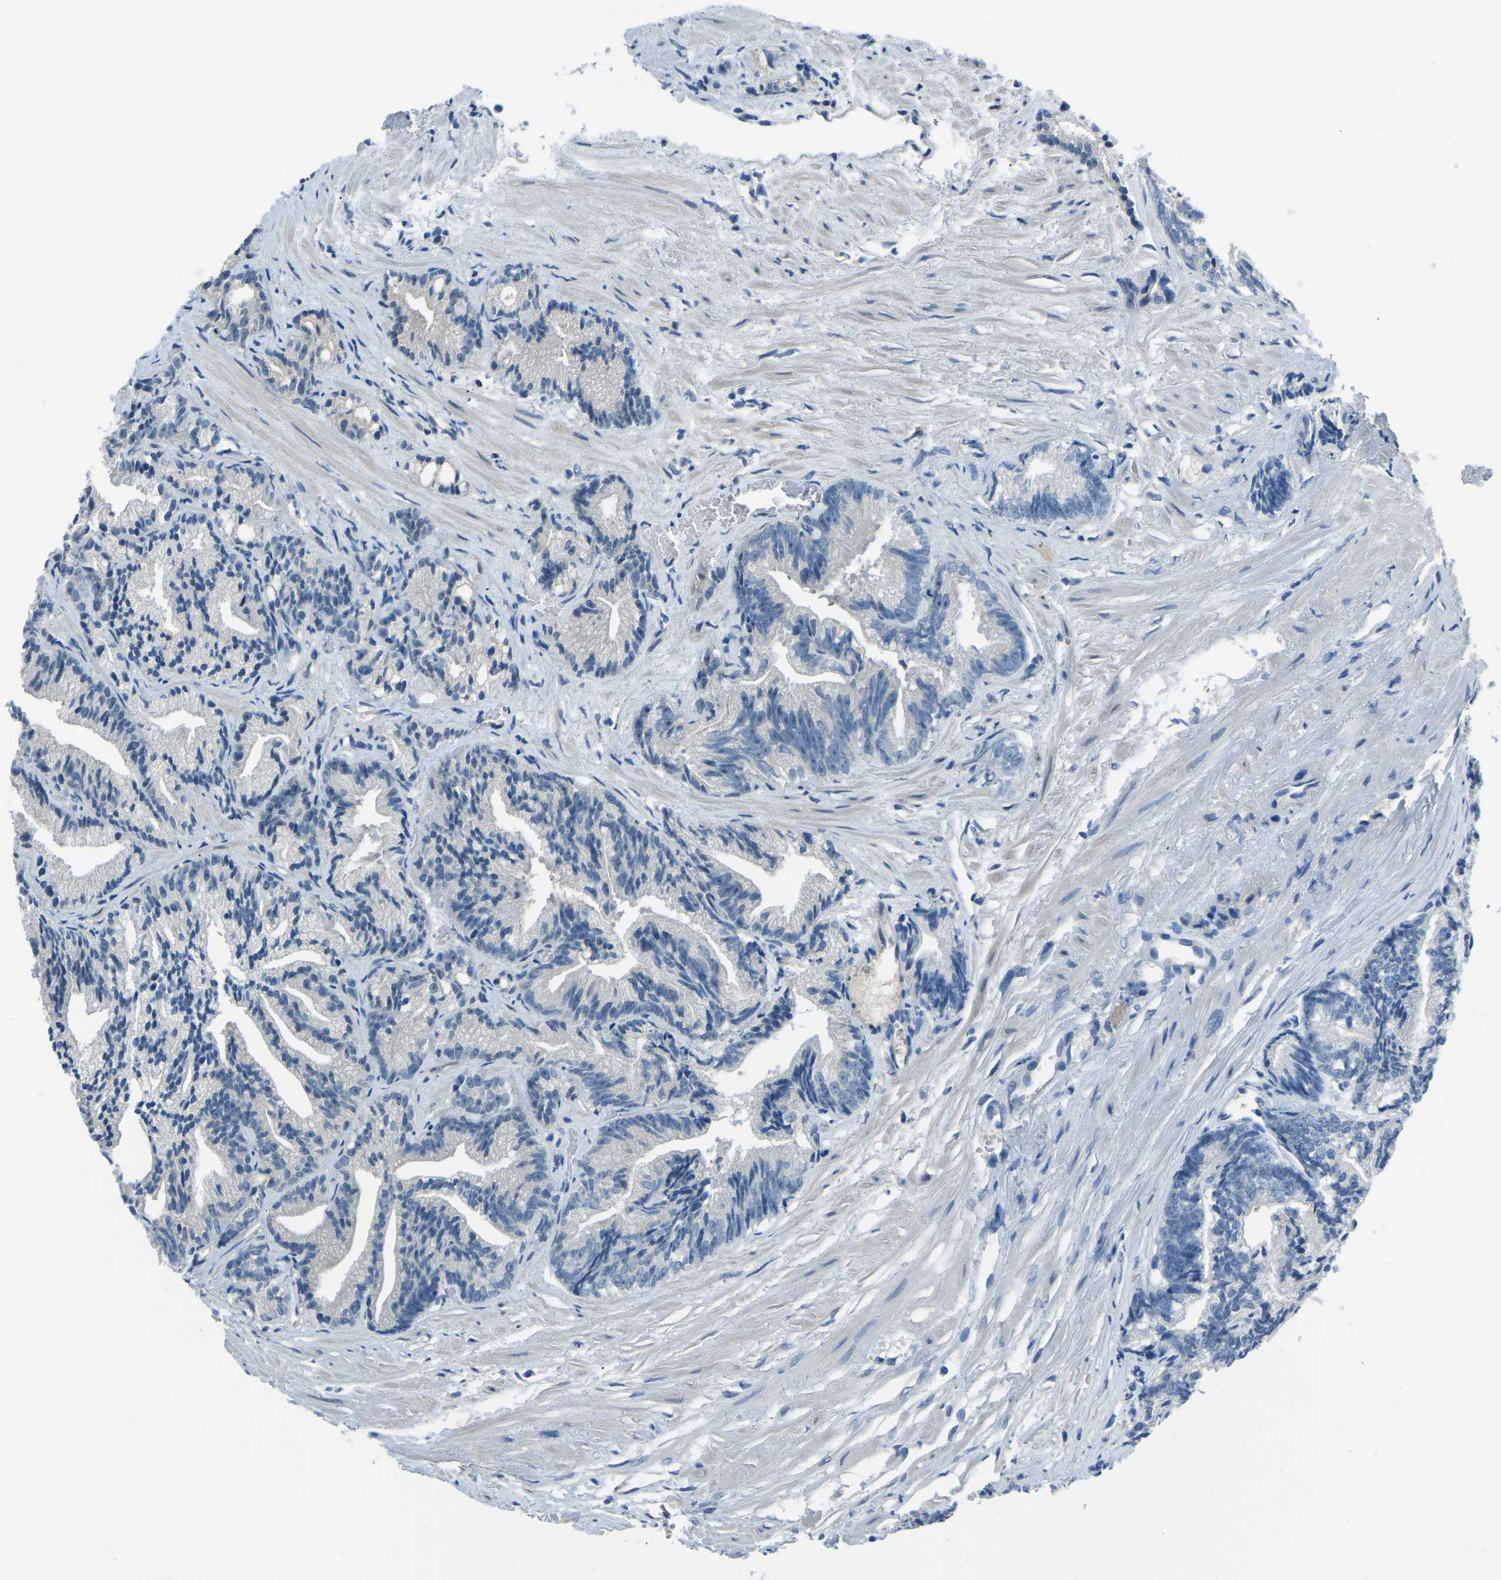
{"staining": {"intensity": "negative", "quantity": "none", "location": "none"}, "tissue": "prostate cancer", "cell_type": "Tumor cells", "image_type": "cancer", "snomed": [{"axis": "morphology", "description": "Adenocarcinoma, Low grade"}, {"axis": "topography", "description": "Prostate"}], "caption": "Tumor cells are negative for protein expression in human prostate cancer (adenocarcinoma (low-grade)). (DAB immunohistochemistry with hematoxylin counter stain).", "gene": "RRP1", "patient": {"sex": "male", "age": 89}}